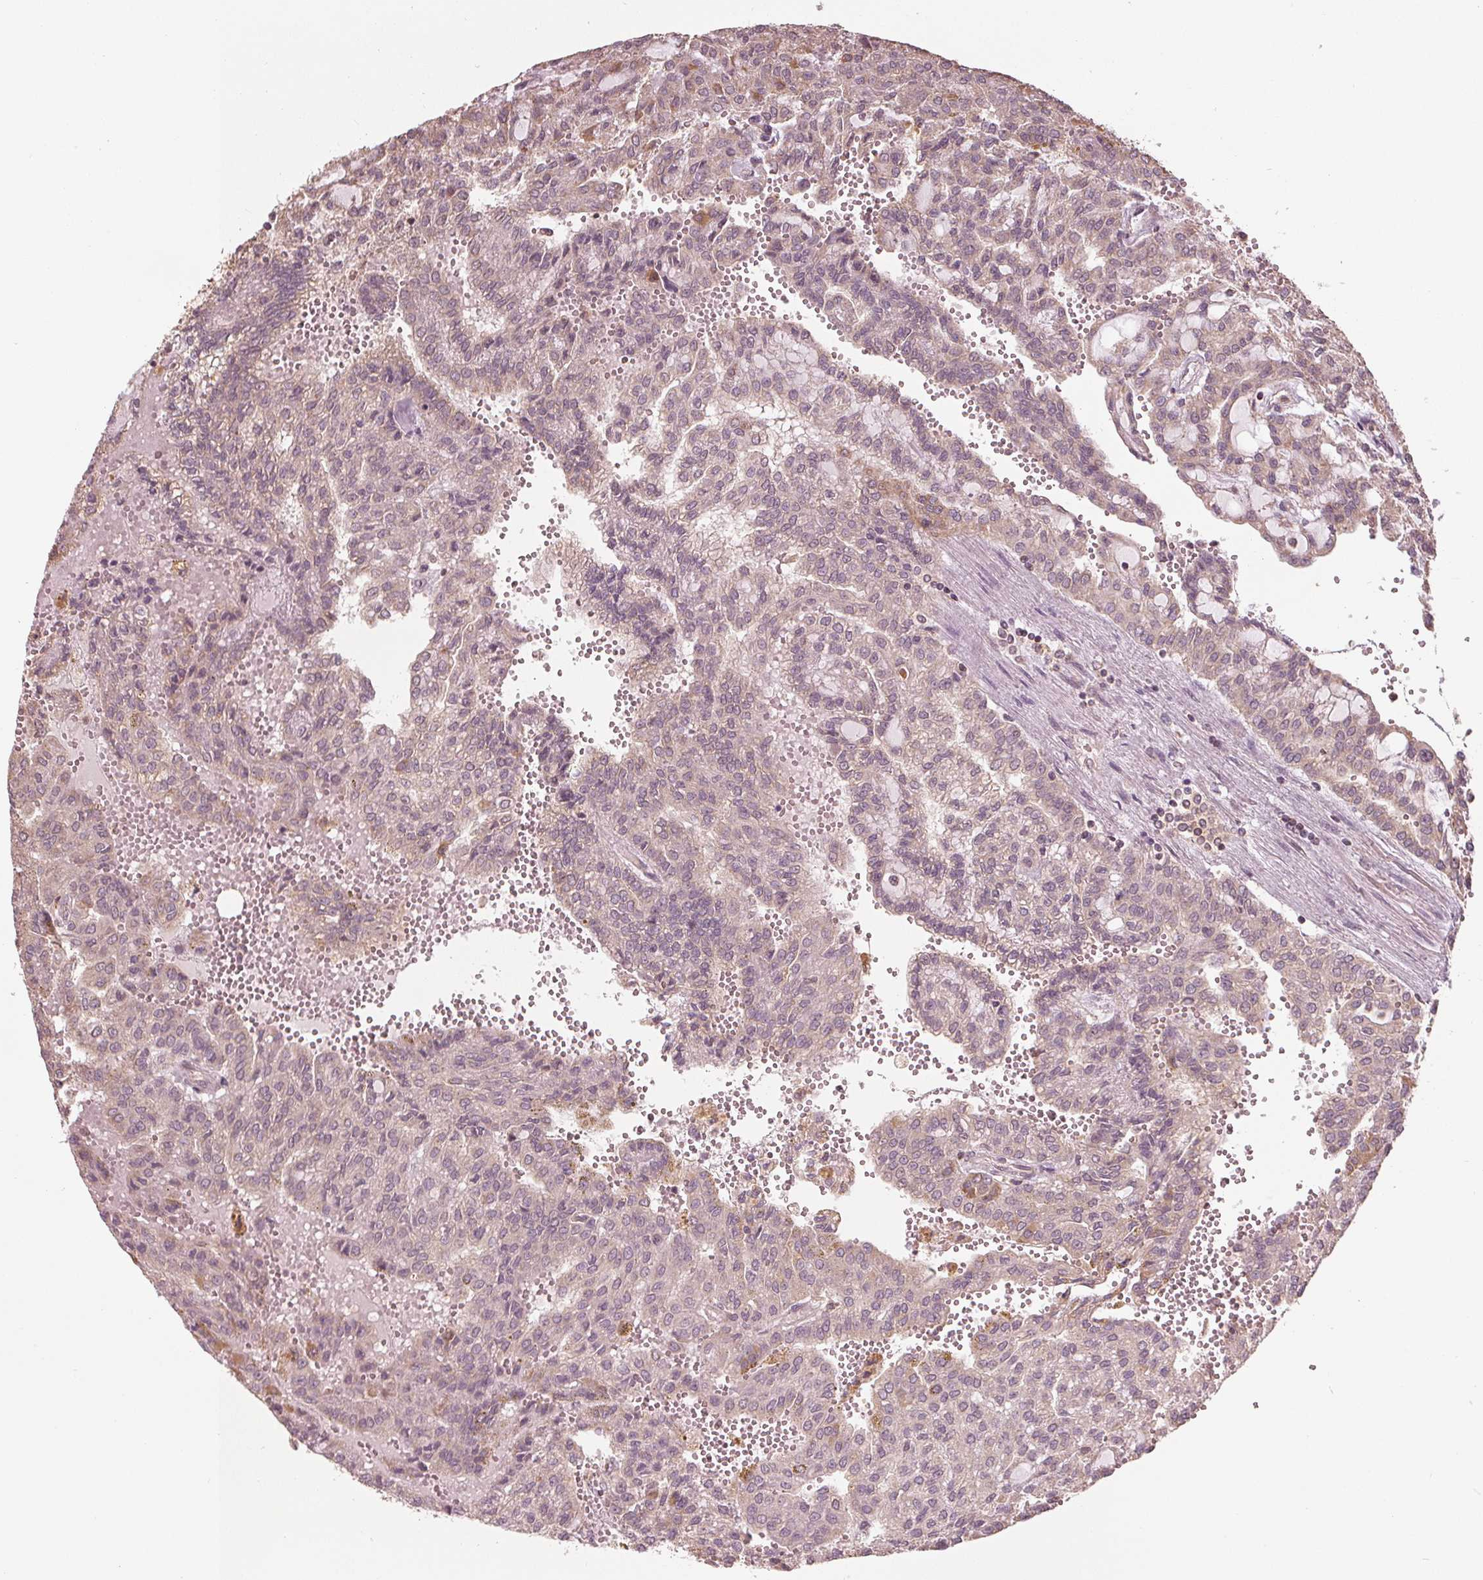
{"staining": {"intensity": "weak", "quantity": "<25%", "location": "cytoplasmic/membranous"}, "tissue": "renal cancer", "cell_type": "Tumor cells", "image_type": "cancer", "snomed": [{"axis": "morphology", "description": "Adenocarcinoma, NOS"}, {"axis": "topography", "description": "Kidney"}], "caption": "High power microscopy micrograph of an IHC photomicrograph of renal cancer, revealing no significant expression in tumor cells. The staining was performed using DAB to visualize the protein expression in brown, while the nuclei were stained in blue with hematoxylin (Magnification: 20x).", "gene": "GNB2", "patient": {"sex": "male", "age": 63}}